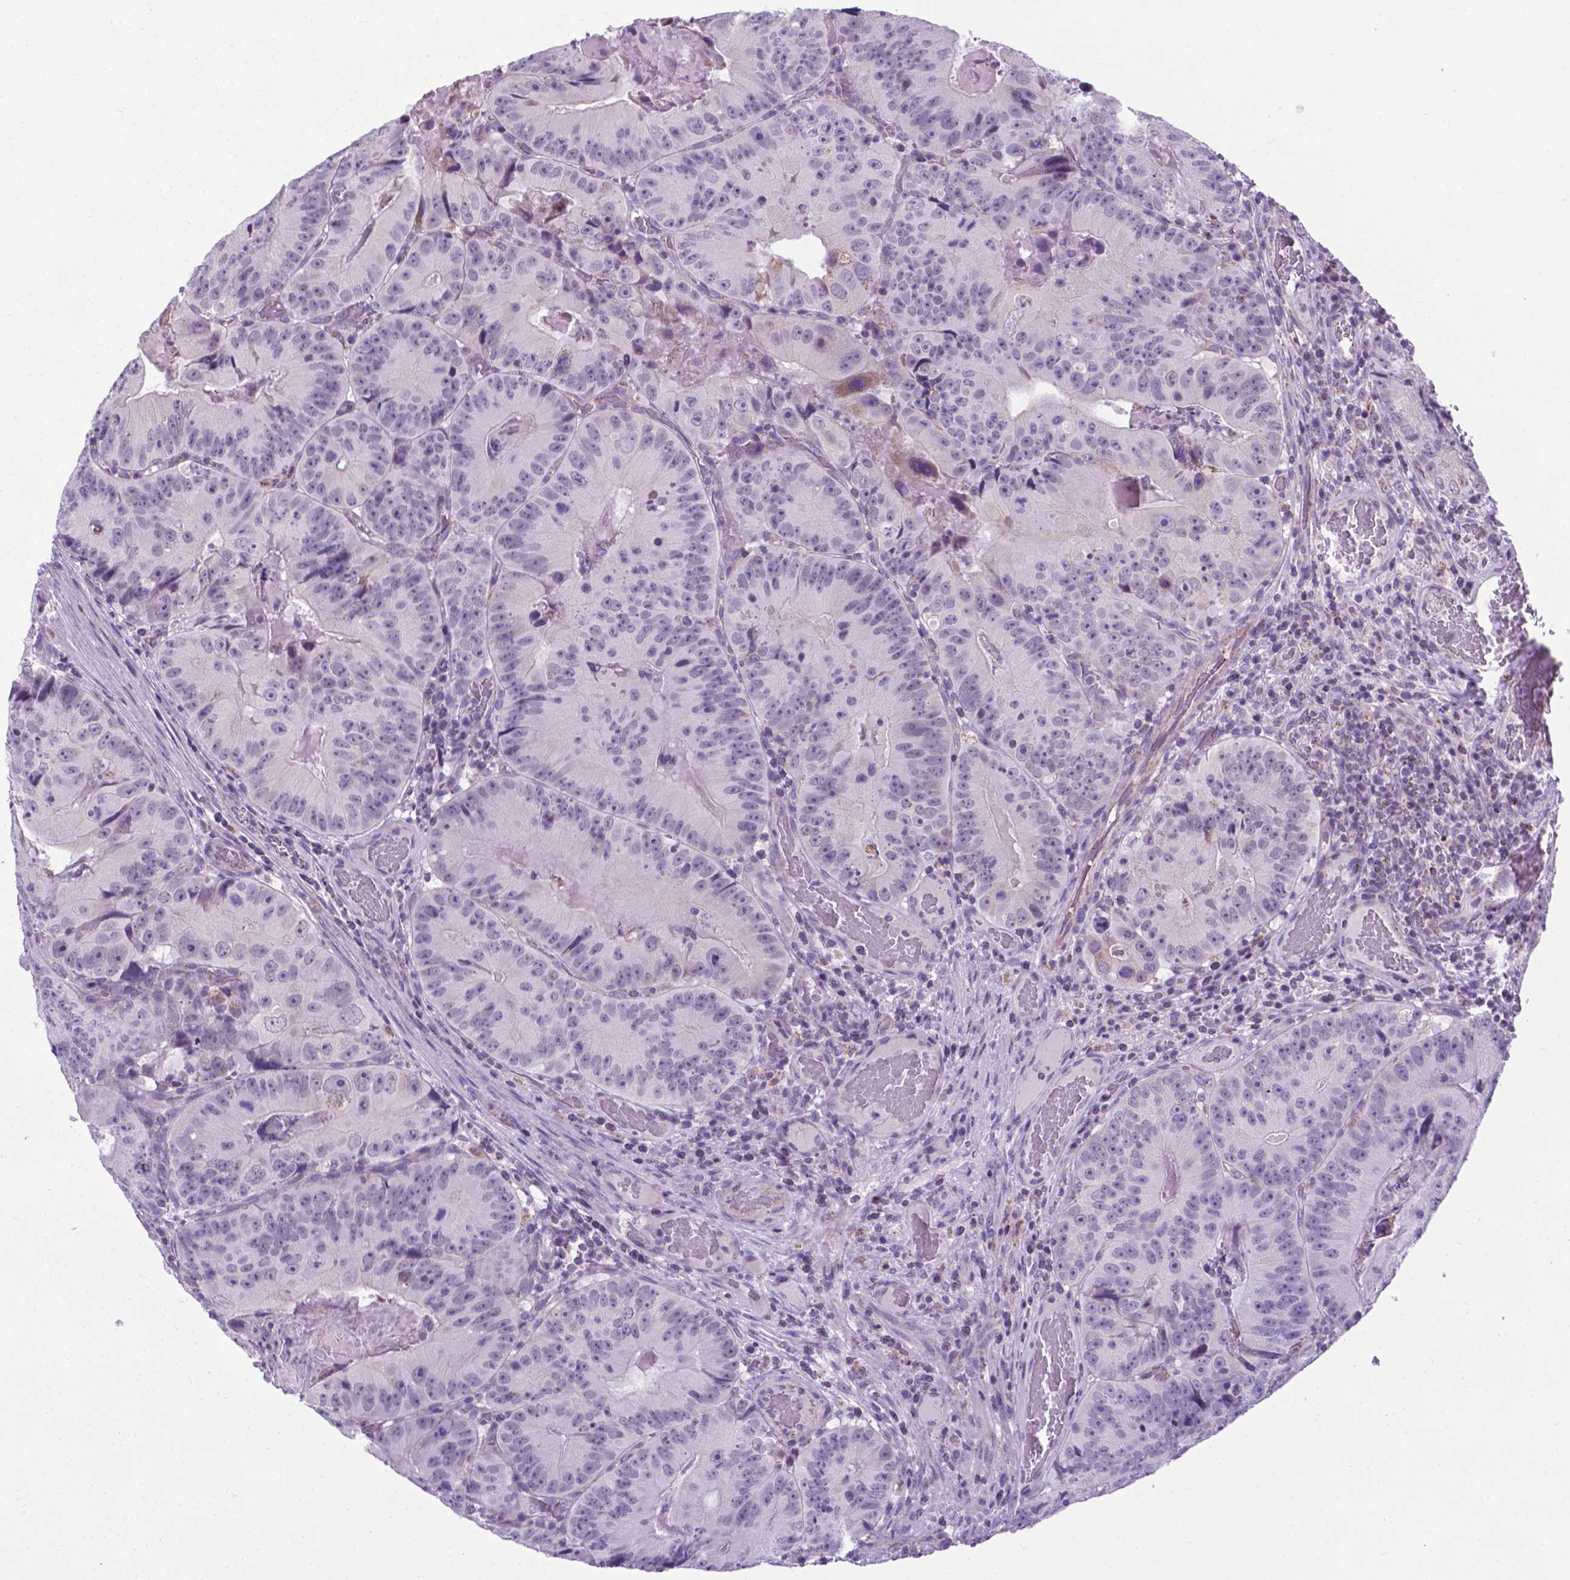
{"staining": {"intensity": "negative", "quantity": "none", "location": "none"}, "tissue": "colorectal cancer", "cell_type": "Tumor cells", "image_type": "cancer", "snomed": [{"axis": "morphology", "description": "Adenocarcinoma, NOS"}, {"axis": "topography", "description": "Colon"}], "caption": "A high-resolution image shows immunohistochemistry staining of colorectal adenocarcinoma, which displays no significant positivity in tumor cells.", "gene": "POU3F3", "patient": {"sex": "female", "age": 86}}